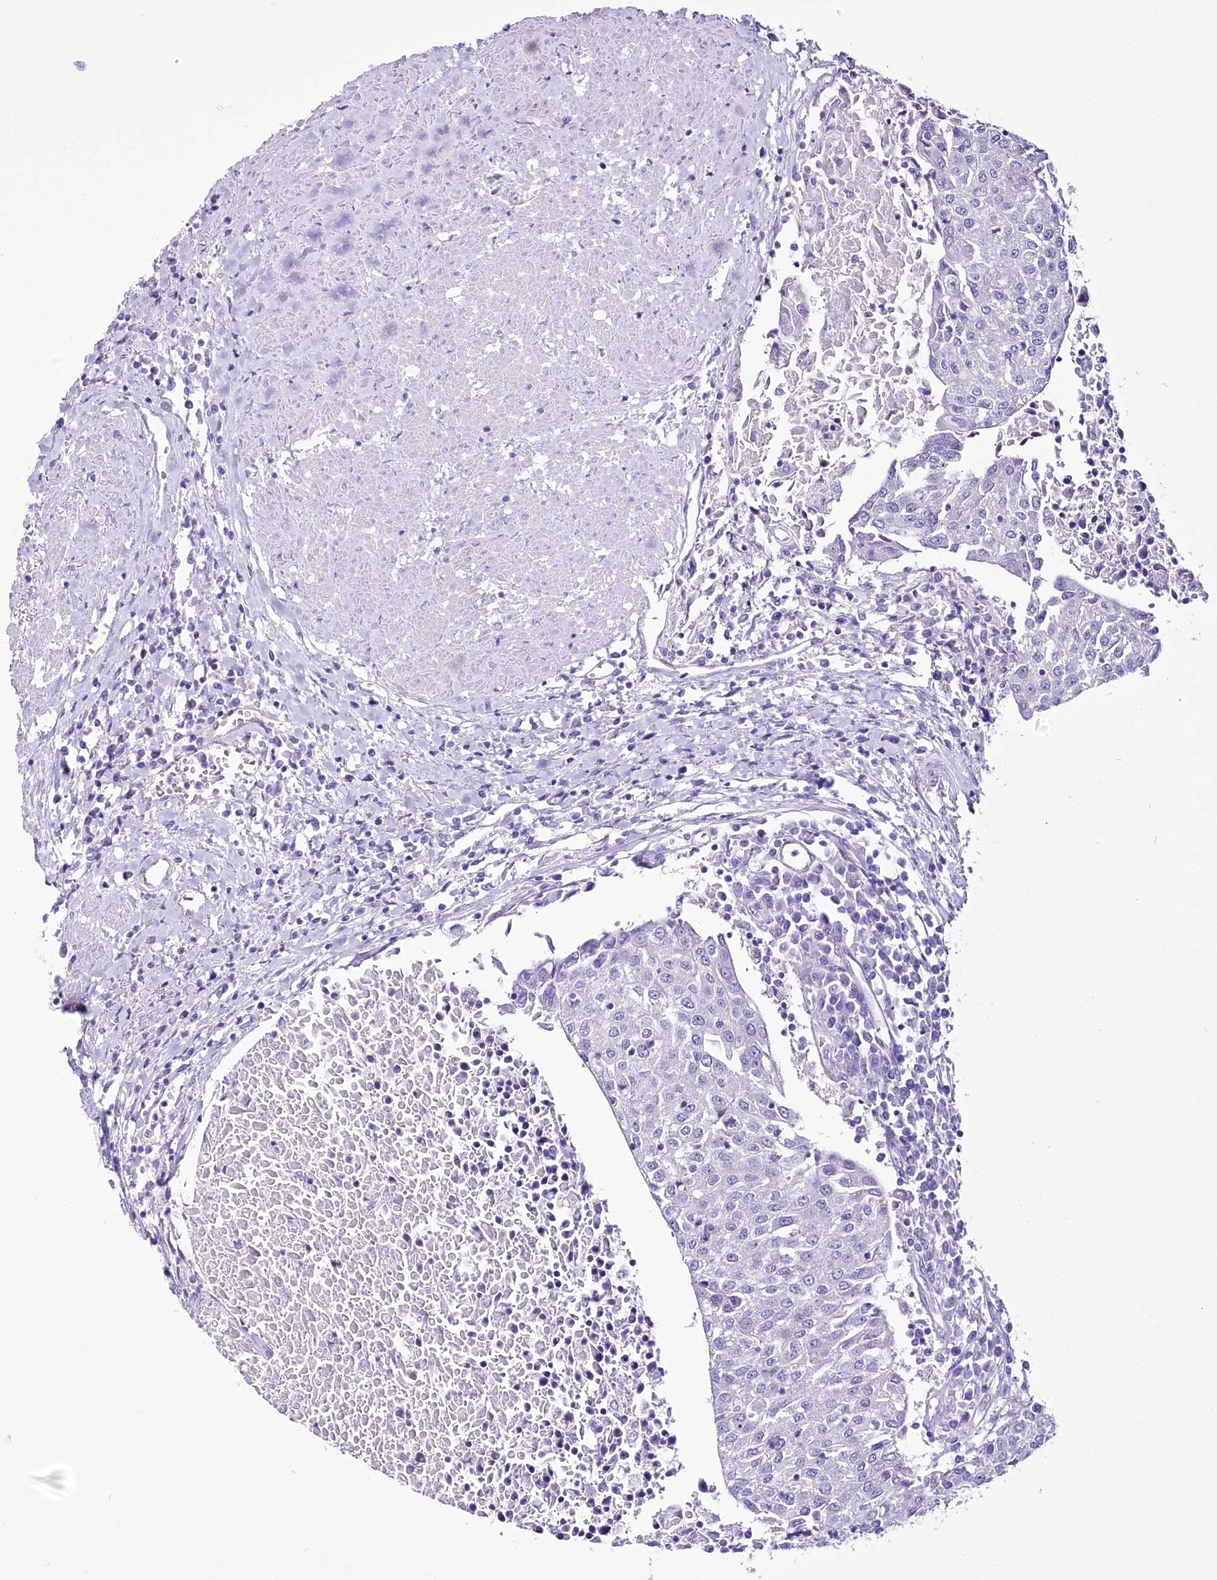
{"staining": {"intensity": "negative", "quantity": "none", "location": "none"}, "tissue": "urothelial cancer", "cell_type": "Tumor cells", "image_type": "cancer", "snomed": [{"axis": "morphology", "description": "Urothelial carcinoma, High grade"}, {"axis": "topography", "description": "Urinary bladder"}], "caption": "Urothelial carcinoma (high-grade) was stained to show a protein in brown. There is no significant expression in tumor cells. The staining was performed using DAB to visualize the protein expression in brown, while the nuclei were stained in blue with hematoxylin (Magnification: 20x).", "gene": "LRRC34", "patient": {"sex": "female", "age": 85}}